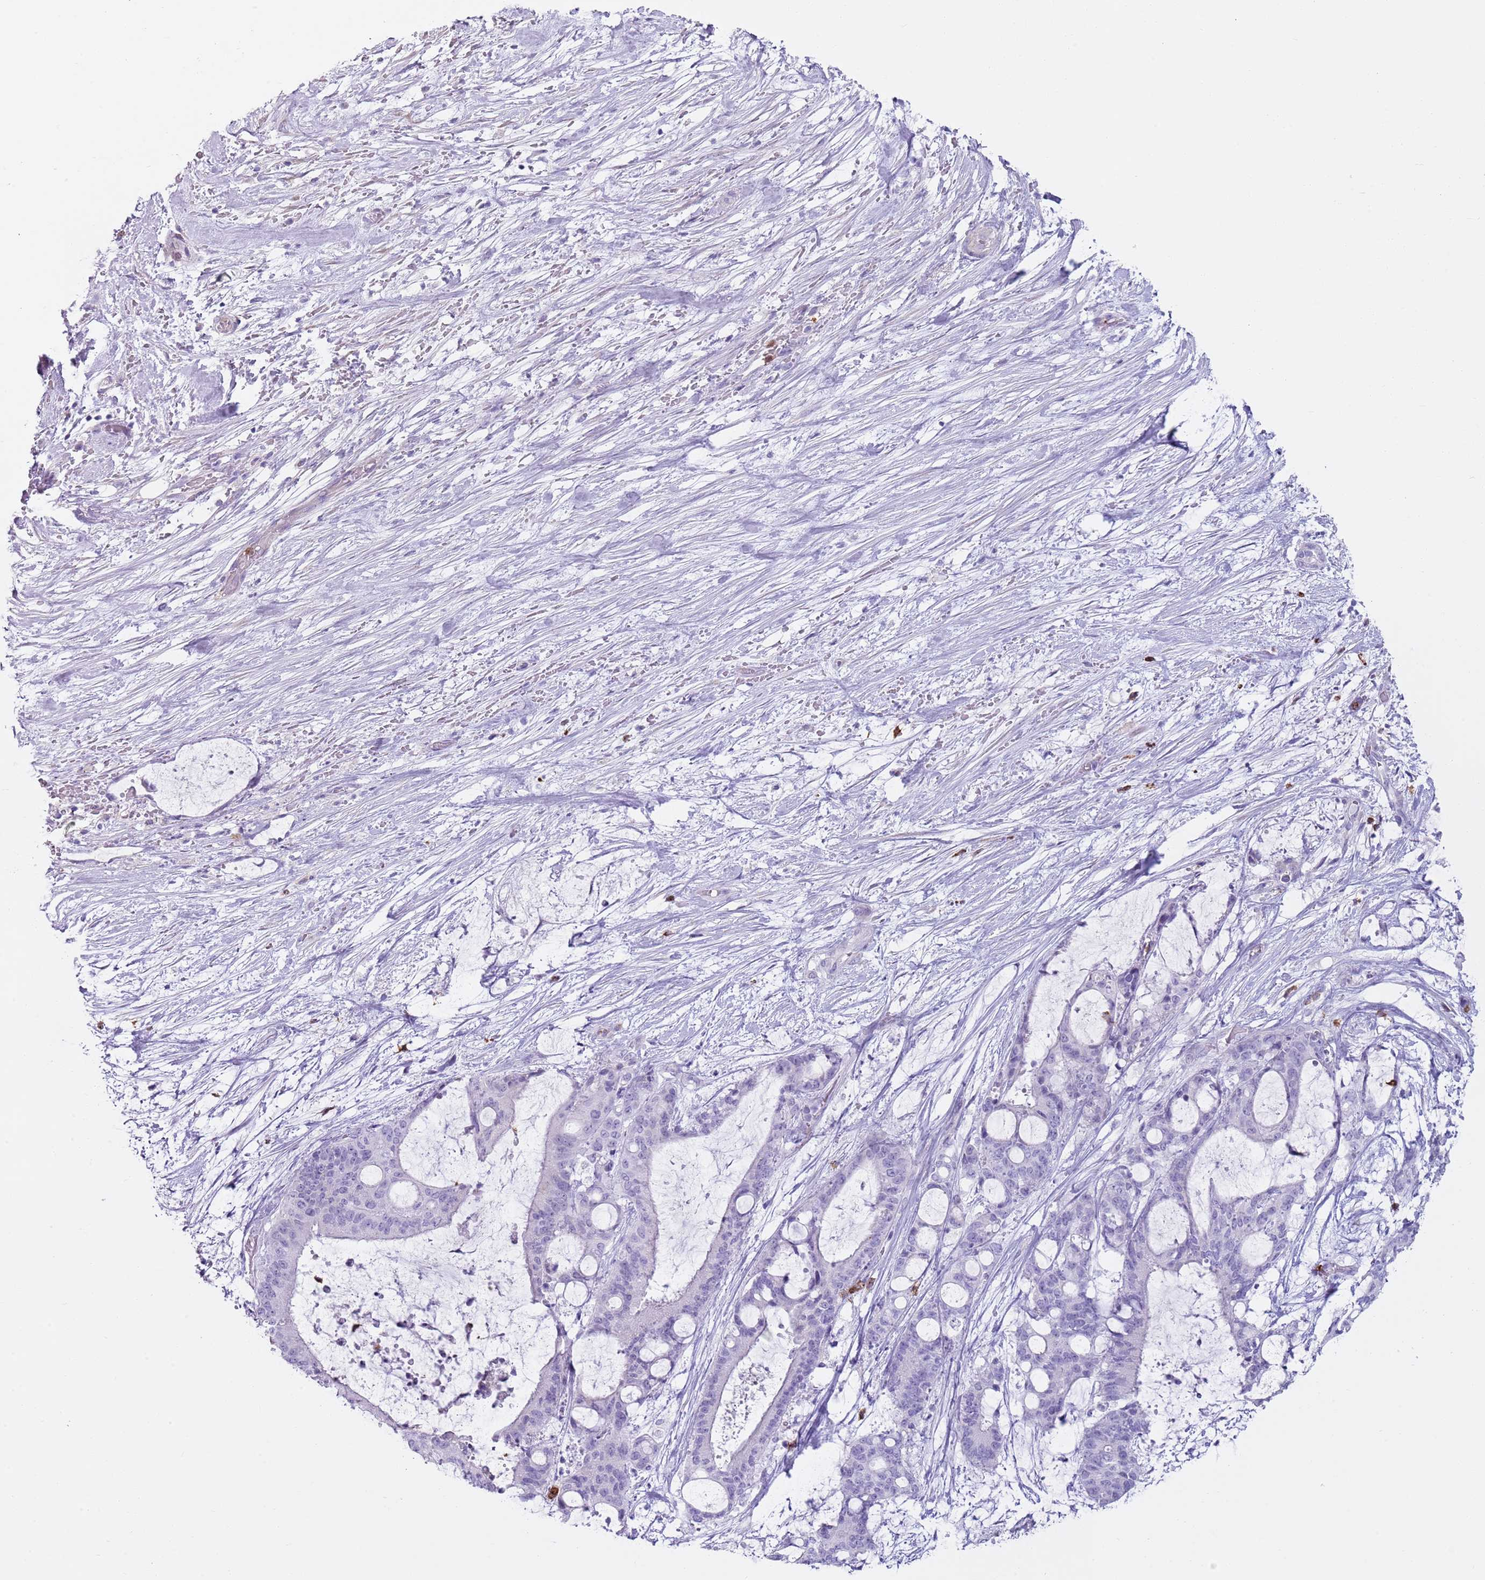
{"staining": {"intensity": "negative", "quantity": "none", "location": "none"}, "tissue": "liver cancer", "cell_type": "Tumor cells", "image_type": "cancer", "snomed": [{"axis": "morphology", "description": "Normal tissue, NOS"}, {"axis": "morphology", "description": "Cholangiocarcinoma"}, {"axis": "topography", "description": "Liver"}, {"axis": "topography", "description": "Peripheral nerve tissue"}], "caption": "High power microscopy micrograph of an IHC photomicrograph of liver cholangiocarcinoma, revealing no significant expression in tumor cells.", "gene": "CD177", "patient": {"sex": "female", "age": 73}}